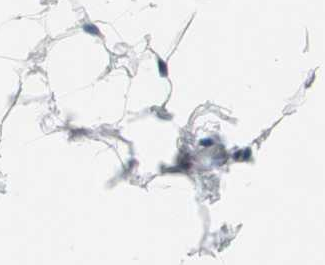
{"staining": {"intensity": "negative", "quantity": "none", "location": "none"}, "tissue": "adipose tissue", "cell_type": "Adipocytes", "image_type": "normal", "snomed": [{"axis": "morphology", "description": "Normal tissue, NOS"}, {"axis": "topography", "description": "Soft tissue"}], "caption": "The photomicrograph demonstrates no significant staining in adipocytes of adipose tissue. (DAB immunohistochemistry (IHC), high magnification).", "gene": "CCT5", "patient": {"sex": "male", "age": 26}}